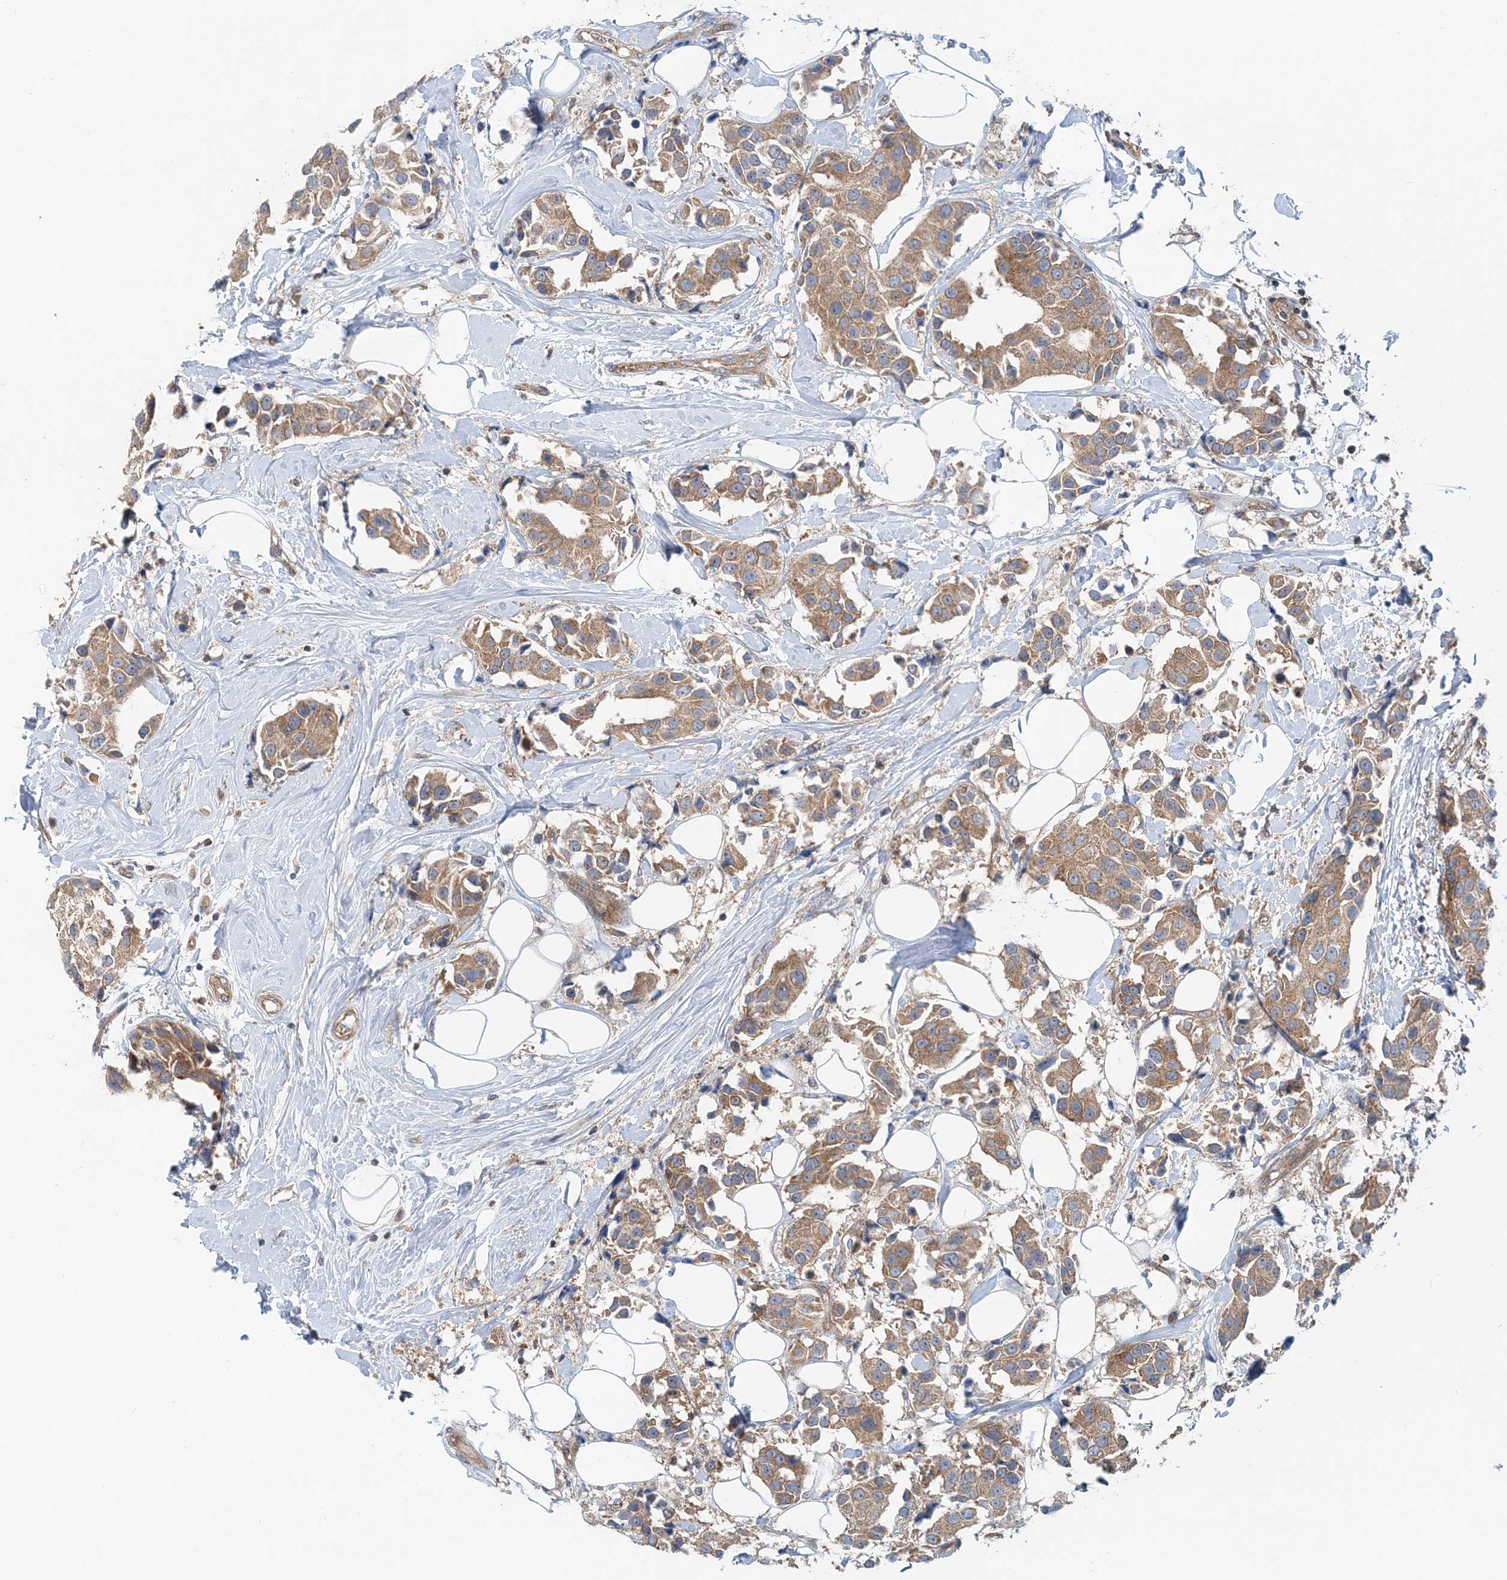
{"staining": {"intensity": "moderate", "quantity": ">75%", "location": "cytoplasmic/membranous"}, "tissue": "breast cancer", "cell_type": "Tumor cells", "image_type": "cancer", "snomed": [{"axis": "morphology", "description": "Normal tissue, NOS"}, {"axis": "morphology", "description": "Duct carcinoma"}, {"axis": "topography", "description": "Breast"}], "caption": "Breast invasive ductal carcinoma was stained to show a protein in brown. There is medium levels of moderate cytoplasmic/membranous positivity in about >75% of tumor cells.", "gene": "MOB4", "patient": {"sex": "female", "age": 39}}